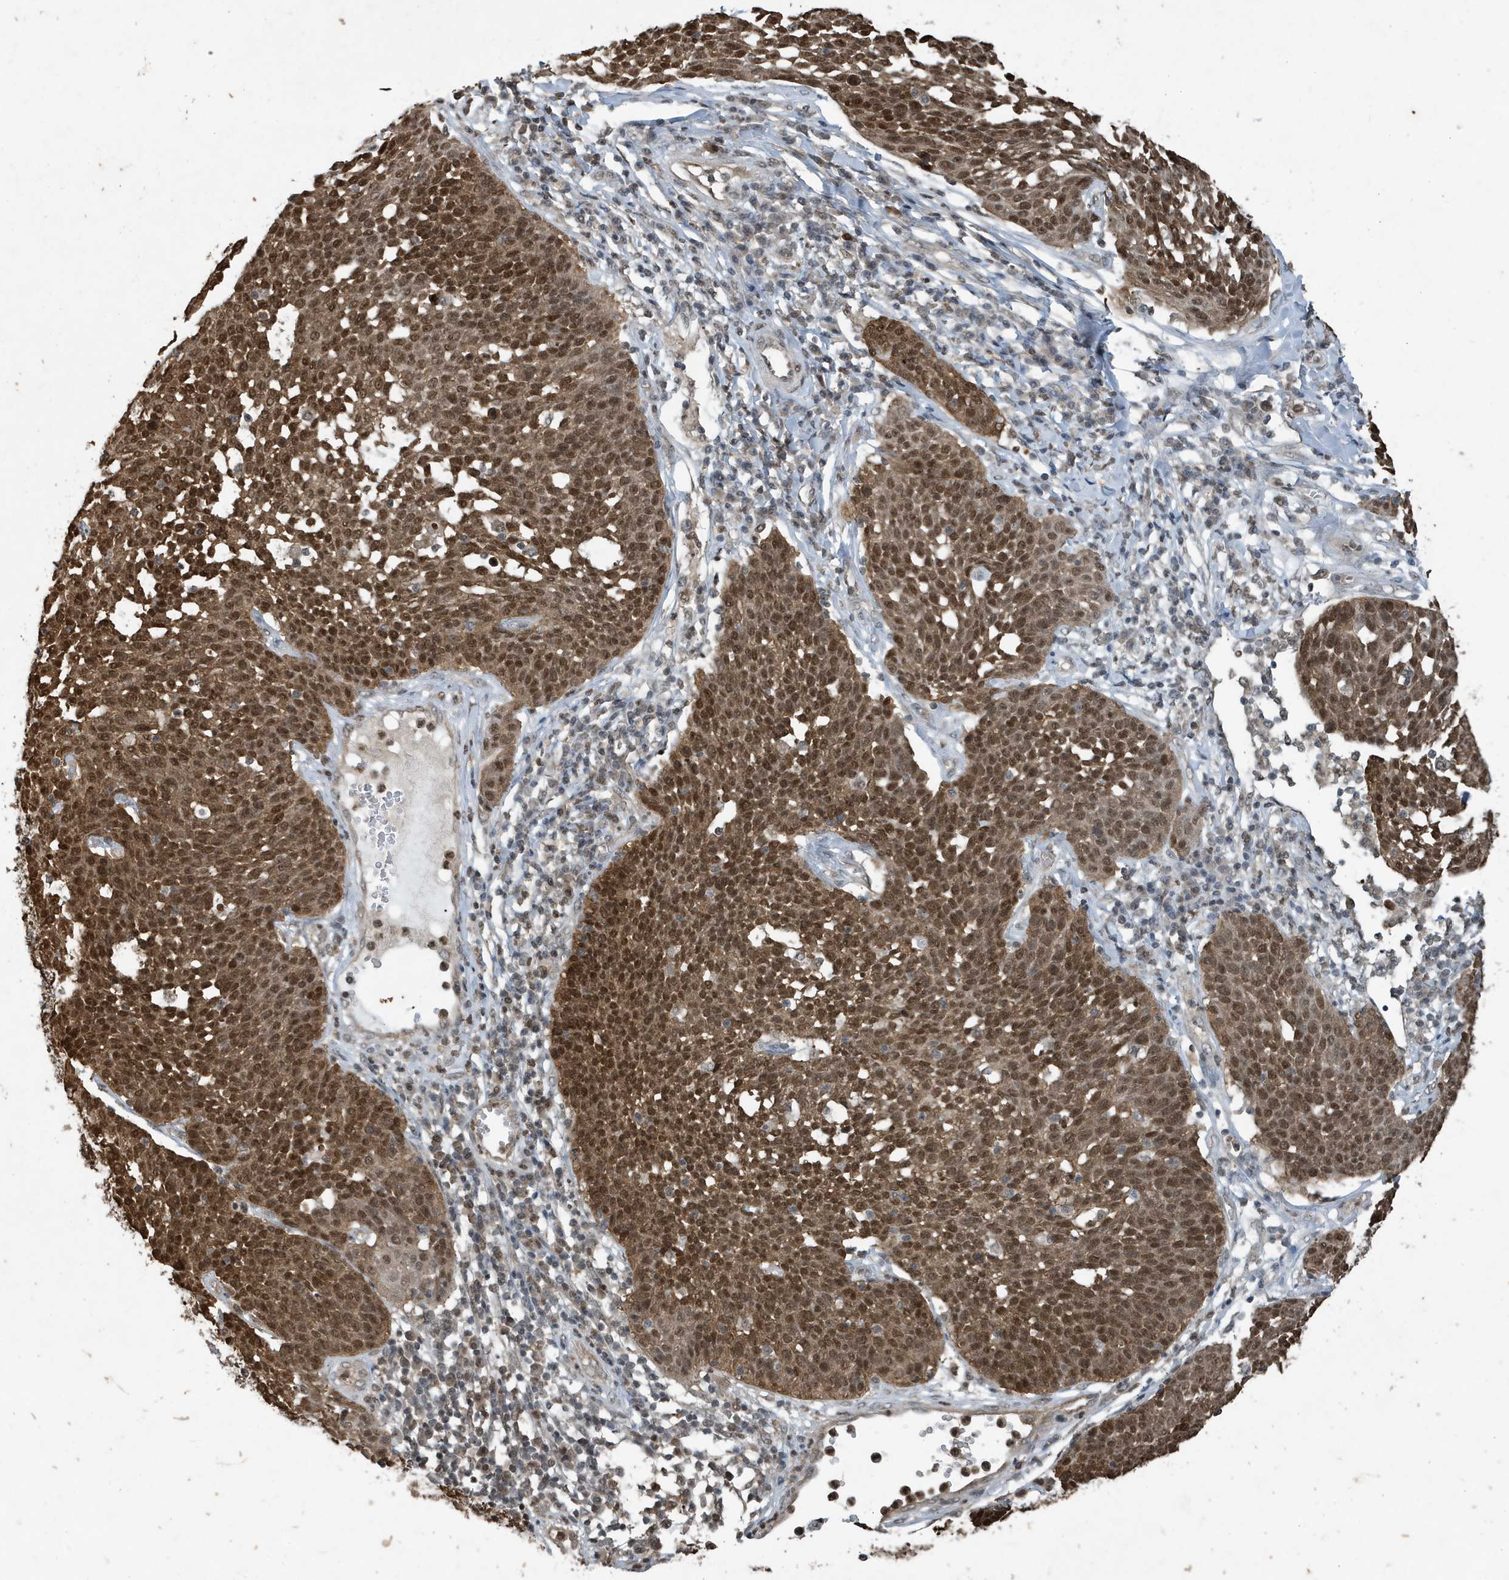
{"staining": {"intensity": "moderate", "quantity": ">75%", "location": "cytoplasmic/membranous,nuclear"}, "tissue": "cervical cancer", "cell_type": "Tumor cells", "image_type": "cancer", "snomed": [{"axis": "morphology", "description": "Squamous cell carcinoma, NOS"}, {"axis": "topography", "description": "Cervix"}], "caption": "IHC histopathology image of human squamous cell carcinoma (cervical) stained for a protein (brown), which exhibits medium levels of moderate cytoplasmic/membranous and nuclear staining in approximately >75% of tumor cells.", "gene": "HSPA1A", "patient": {"sex": "female", "age": 34}}